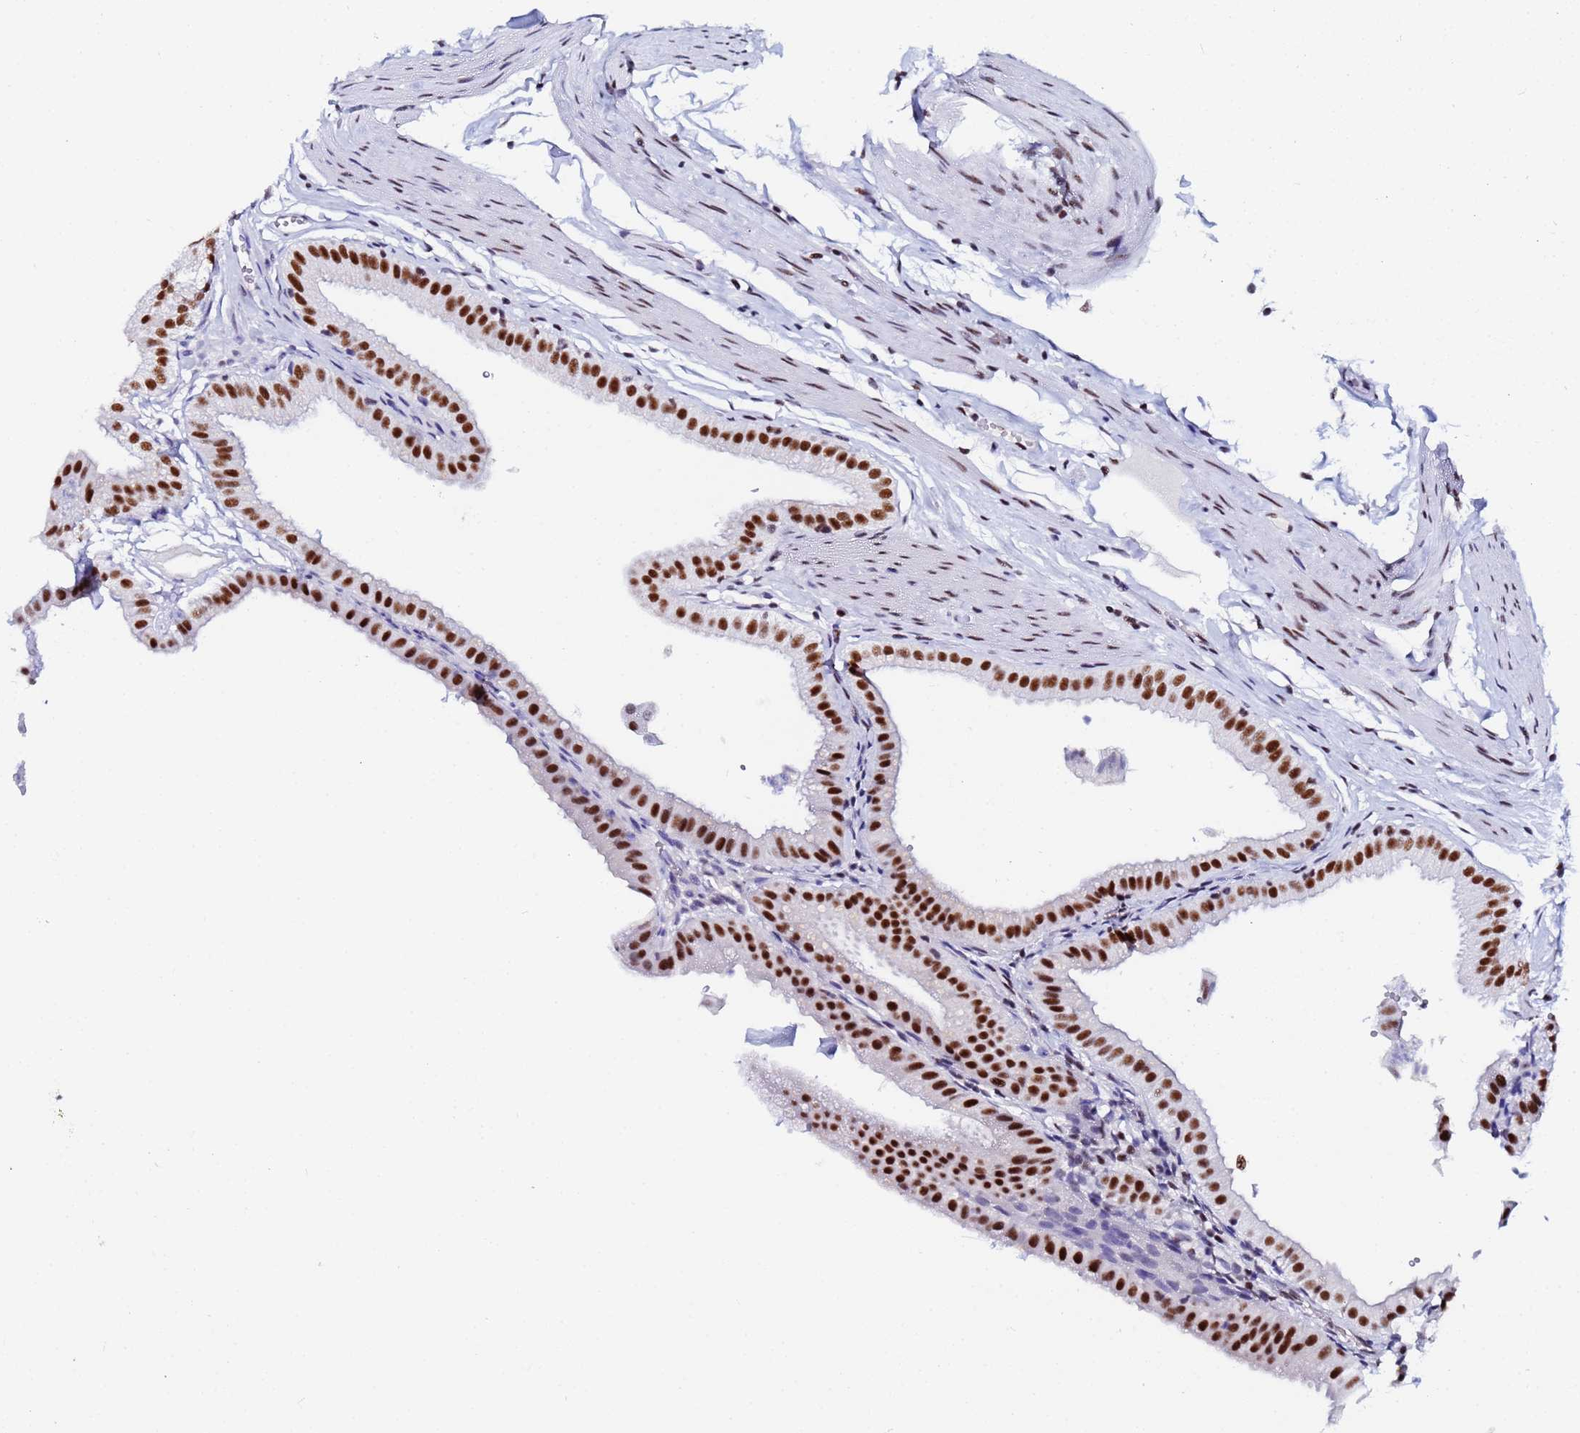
{"staining": {"intensity": "strong", "quantity": ">75%", "location": "nuclear"}, "tissue": "gallbladder", "cell_type": "Glandular cells", "image_type": "normal", "snomed": [{"axis": "morphology", "description": "Normal tissue, NOS"}, {"axis": "topography", "description": "Gallbladder"}], "caption": "Immunohistochemistry (IHC) (DAB (3,3'-diaminobenzidine)) staining of normal human gallbladder exhibits strong nuclear protein staining in approximately >75% of glandular cells. (DAB IHC, brown staining for protein, blue staining for nuclei).", "gene": "SNRPA1", "patient": {"sex": "female", "age": 61}}